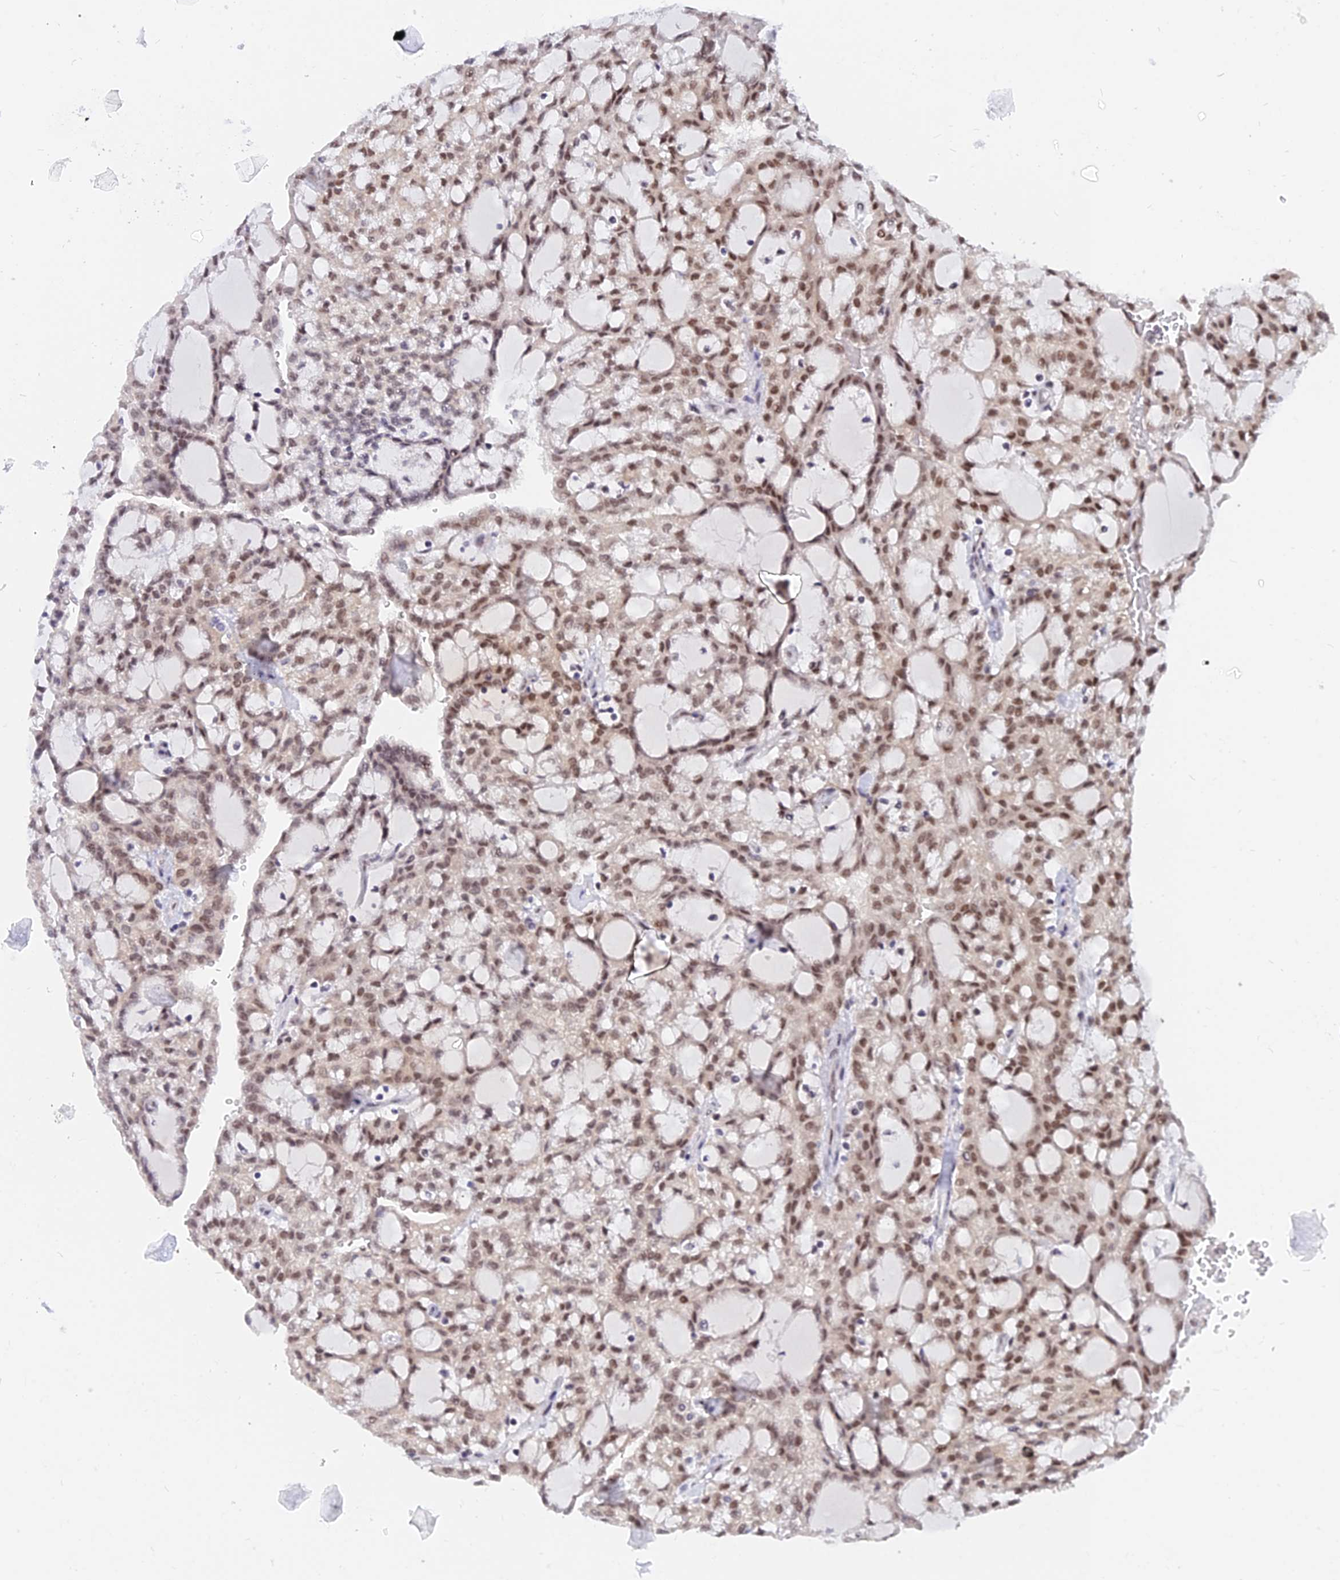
{"staining": {"intensity": "moderate", "quantity": "25%-75%", "location": "nuclear"}, "tissue": "renal cancer", "cell_type": "Tumor cells", "image_type": "cancer", "snomed": [{"axis": "morphology", "description": "Adenocarcinoma, NOS"}, {"axis": "topography", "description": "Kidney"}], "caption": "Moderate nuclear expression is present in about 25%-75% of tumor cells in renal cancer.", "gene": "DPY30", "patient": {"sex": "male", "age": 63}}